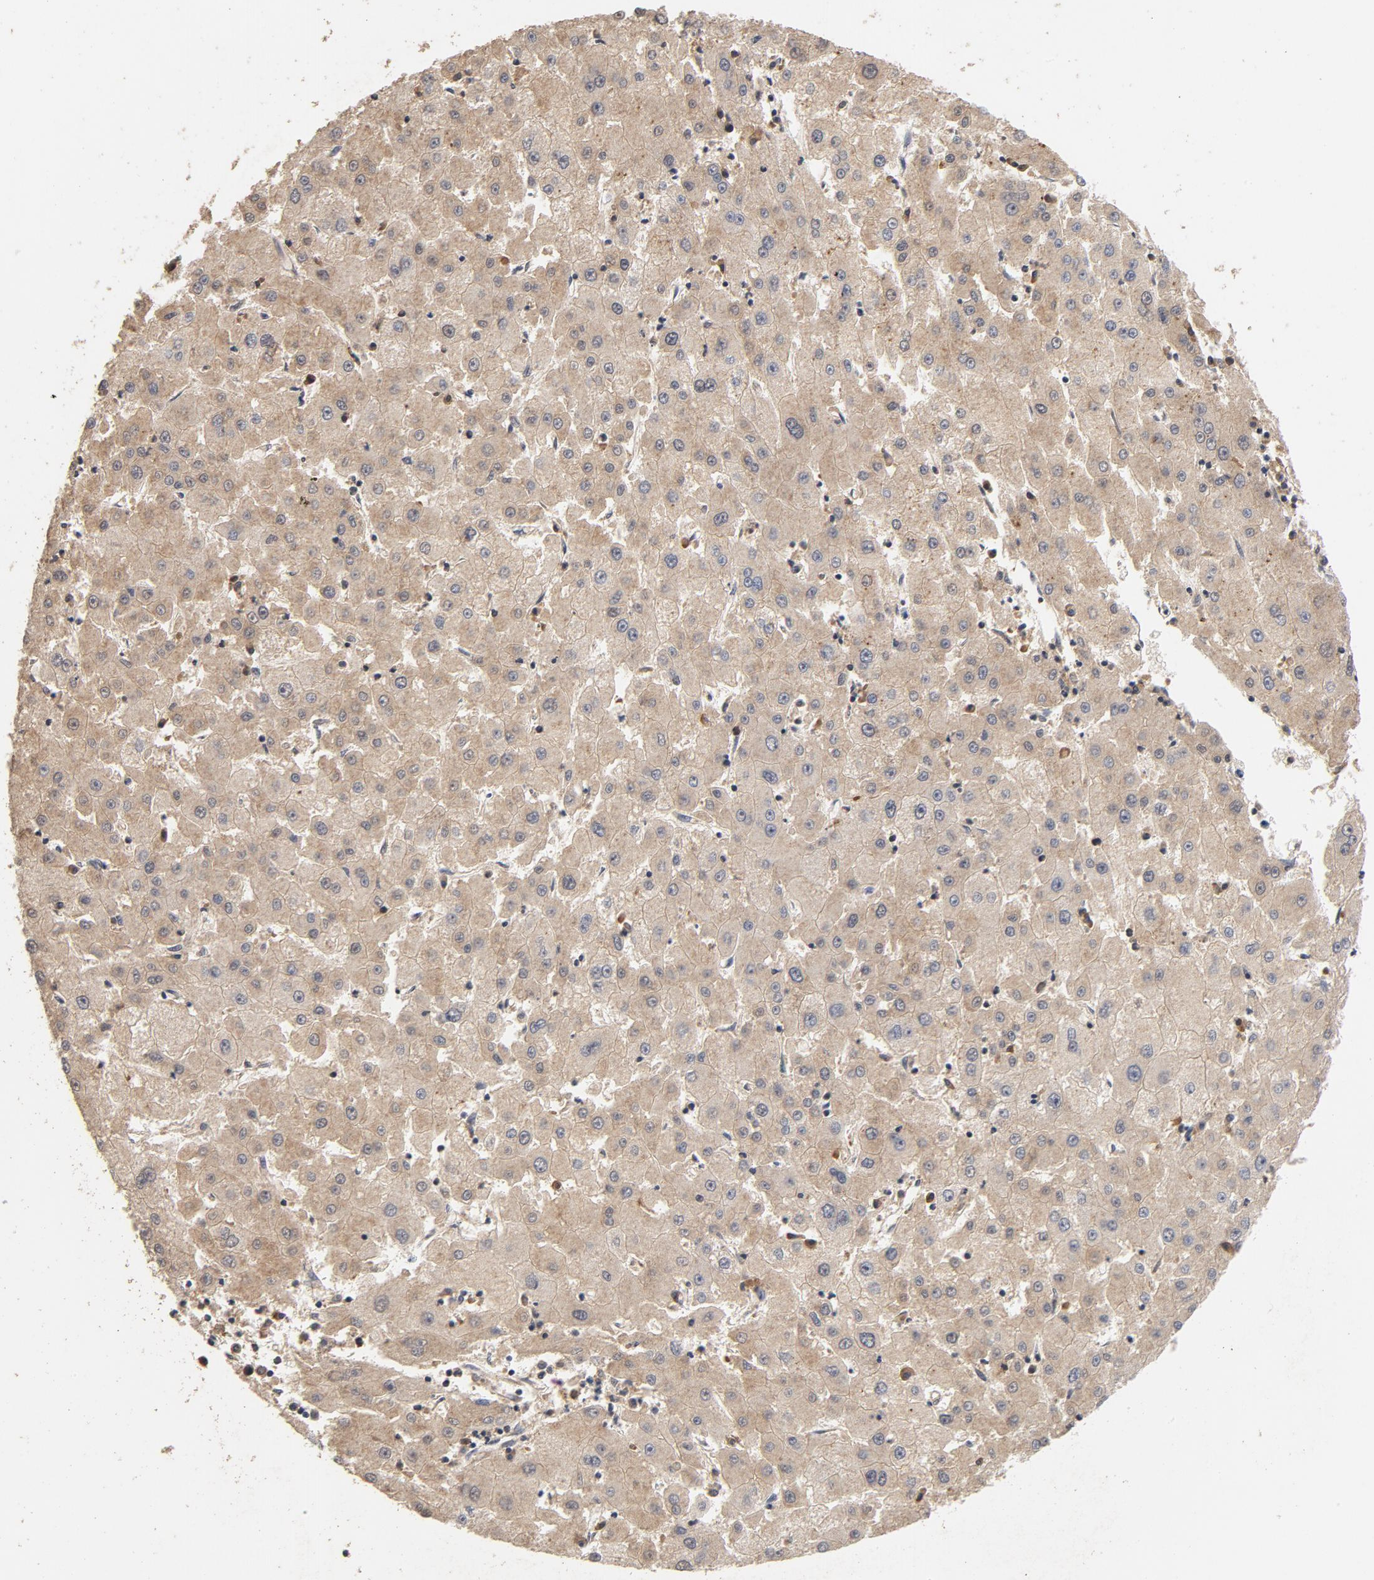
{"staining": {"intensity": "moderate", "quantity": ">75%", "location": "cytoplasmic/membranous"}, "tissue": "liver cancer", "cell_type": "Tumor cells", "image_type": "cancer", "snomed": [{"axis": "morphology", "description": "Carcinoma, Hepatocellular, NOS"}, {"axis": "topography", "description": "Liver"}], "caption": "Hepatocellular carcinoma (liver) stained for a protein displays moderate cytoplasmic/membranous positivity in tumor cells.", "gene": "DDX6", "patient": {"sex": "male", "age": 72}}